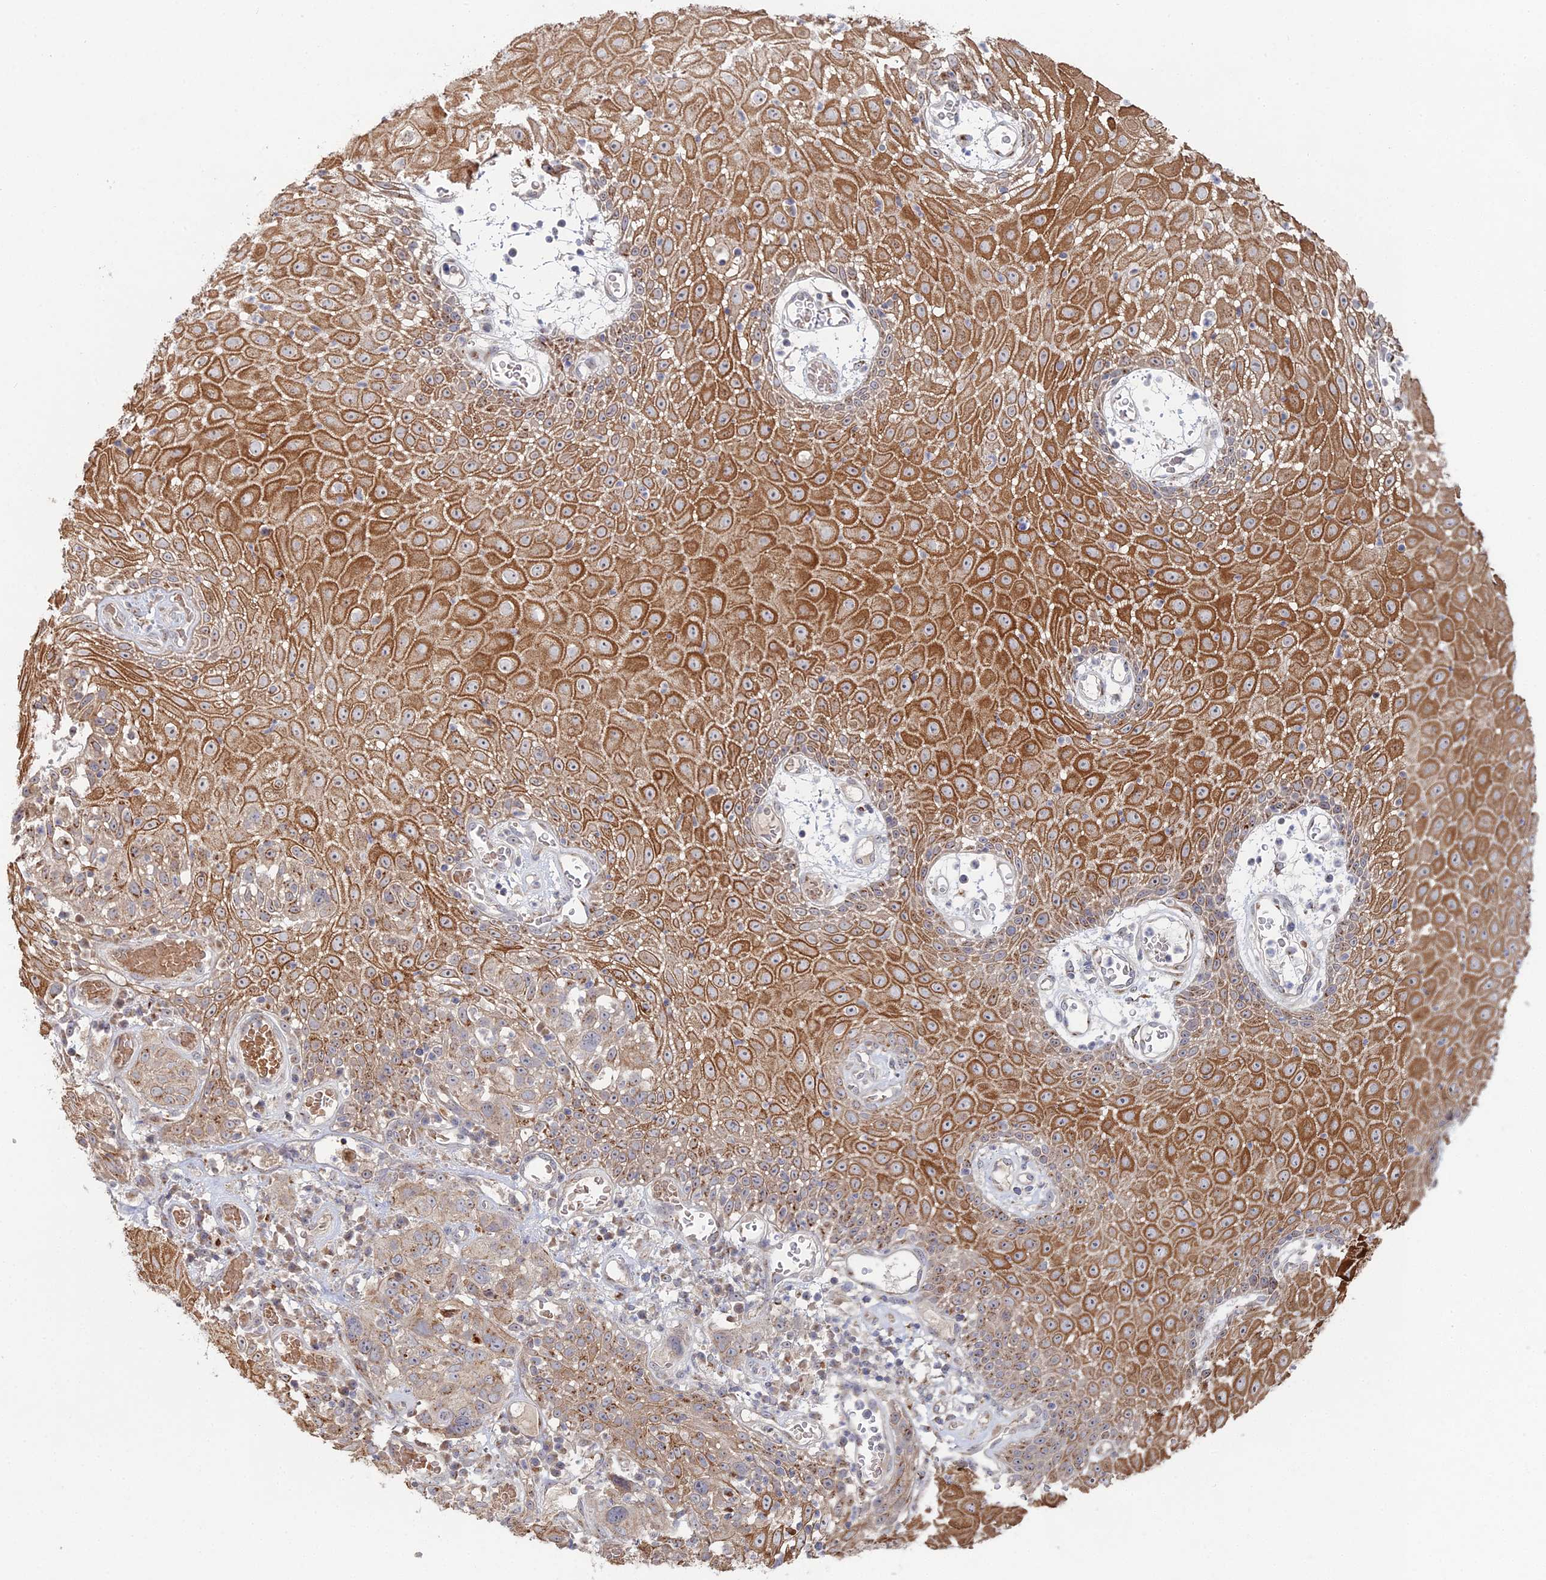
{"staining": {"intensity": "strong", "quantity": "25%-75%", "location": "cytoplasmic/membranous"}, "tissue": "oral mucosa", "cell_type": "Squamous epithelial cells", "image_type": "normal", "snomed": [{"axis": "morphology", "description": "Normal tissue, NOS"}, {"axis": "topography", "description": "Skeletal muscle"}, {"axis": "topography", "description": "Oral tissue"}, {"axis": "topography", "description": "Salivary gland"}, {"axis": "topography", "description": "Peripheral nerve tissue"}], "caption": "High-power microscopy captured an immunohistochemistry (IHC) image of unremarkable oral mucosa, revealing strong cytoplasmic/membranous staining in approximately 25%-75% of squamous epithelial cells. The protein is shown in brown color, while the nuclei are stained blue.", "gene": "SGMS1", "patient": {"sex": "male", "age": 54}}